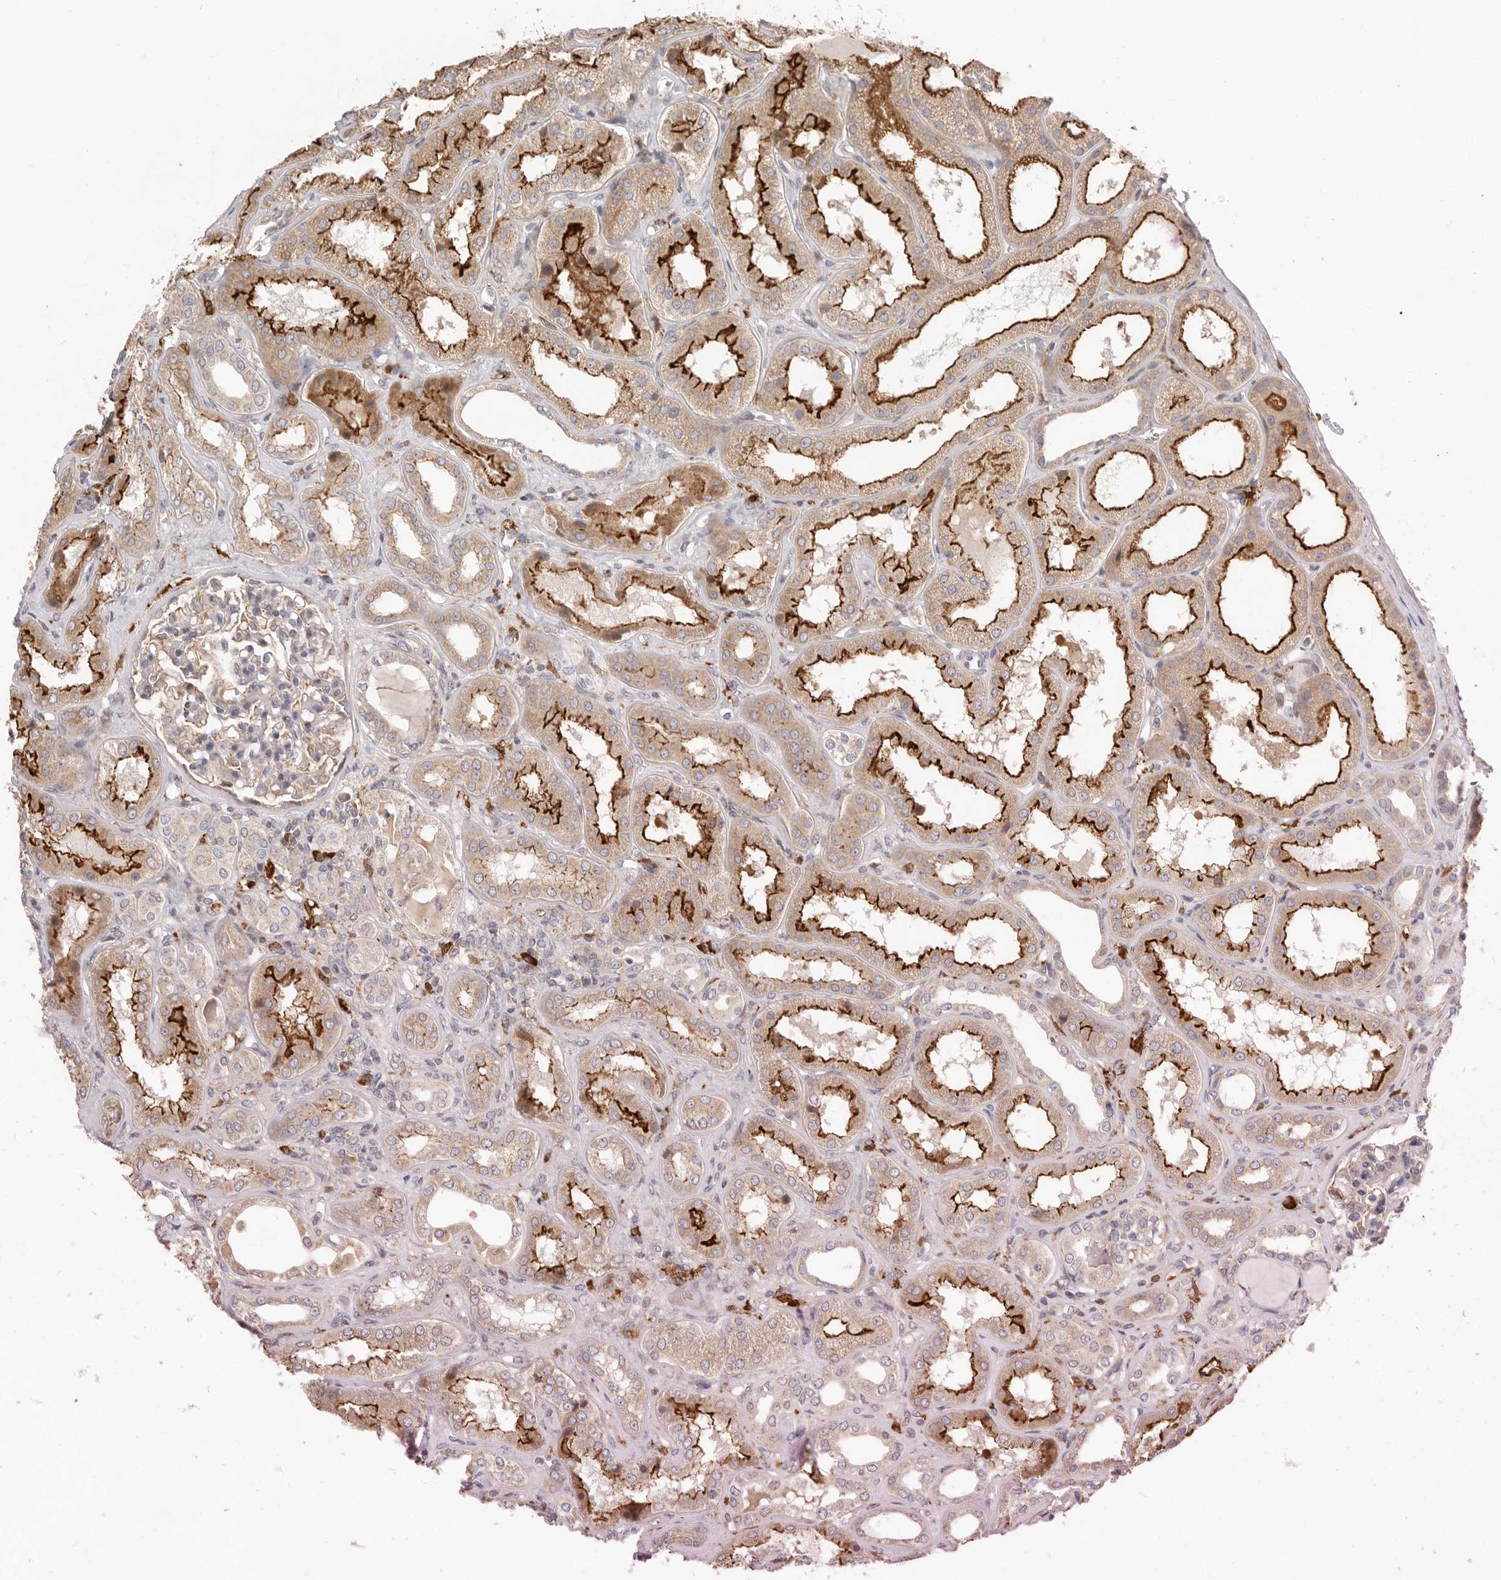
{"staining": {"intensity": "weak", "quantity": "25%-75%", "location": "cytoplasmic/membranous"}, "tissue": "kidney", "cell_type": "Cells in glomeruli", "image_type": "normal", "snomed": [{"axis": "morphology", "description": "Normal tissue, NOS"}, {"axis": "topography", "description": "Kidney"}], "caption": "Cells in glomeruli demonstrate low levels of weak cytoplasmic/membranous expression in about 25%-75% of cells in normal kidney. The staining was performed using DAB, with brown indicating positive protein expression. Nuclei are stained blue with hematoxylin.", "gene": "USH1C", "patient": {"sex": "female", "age": 56}}